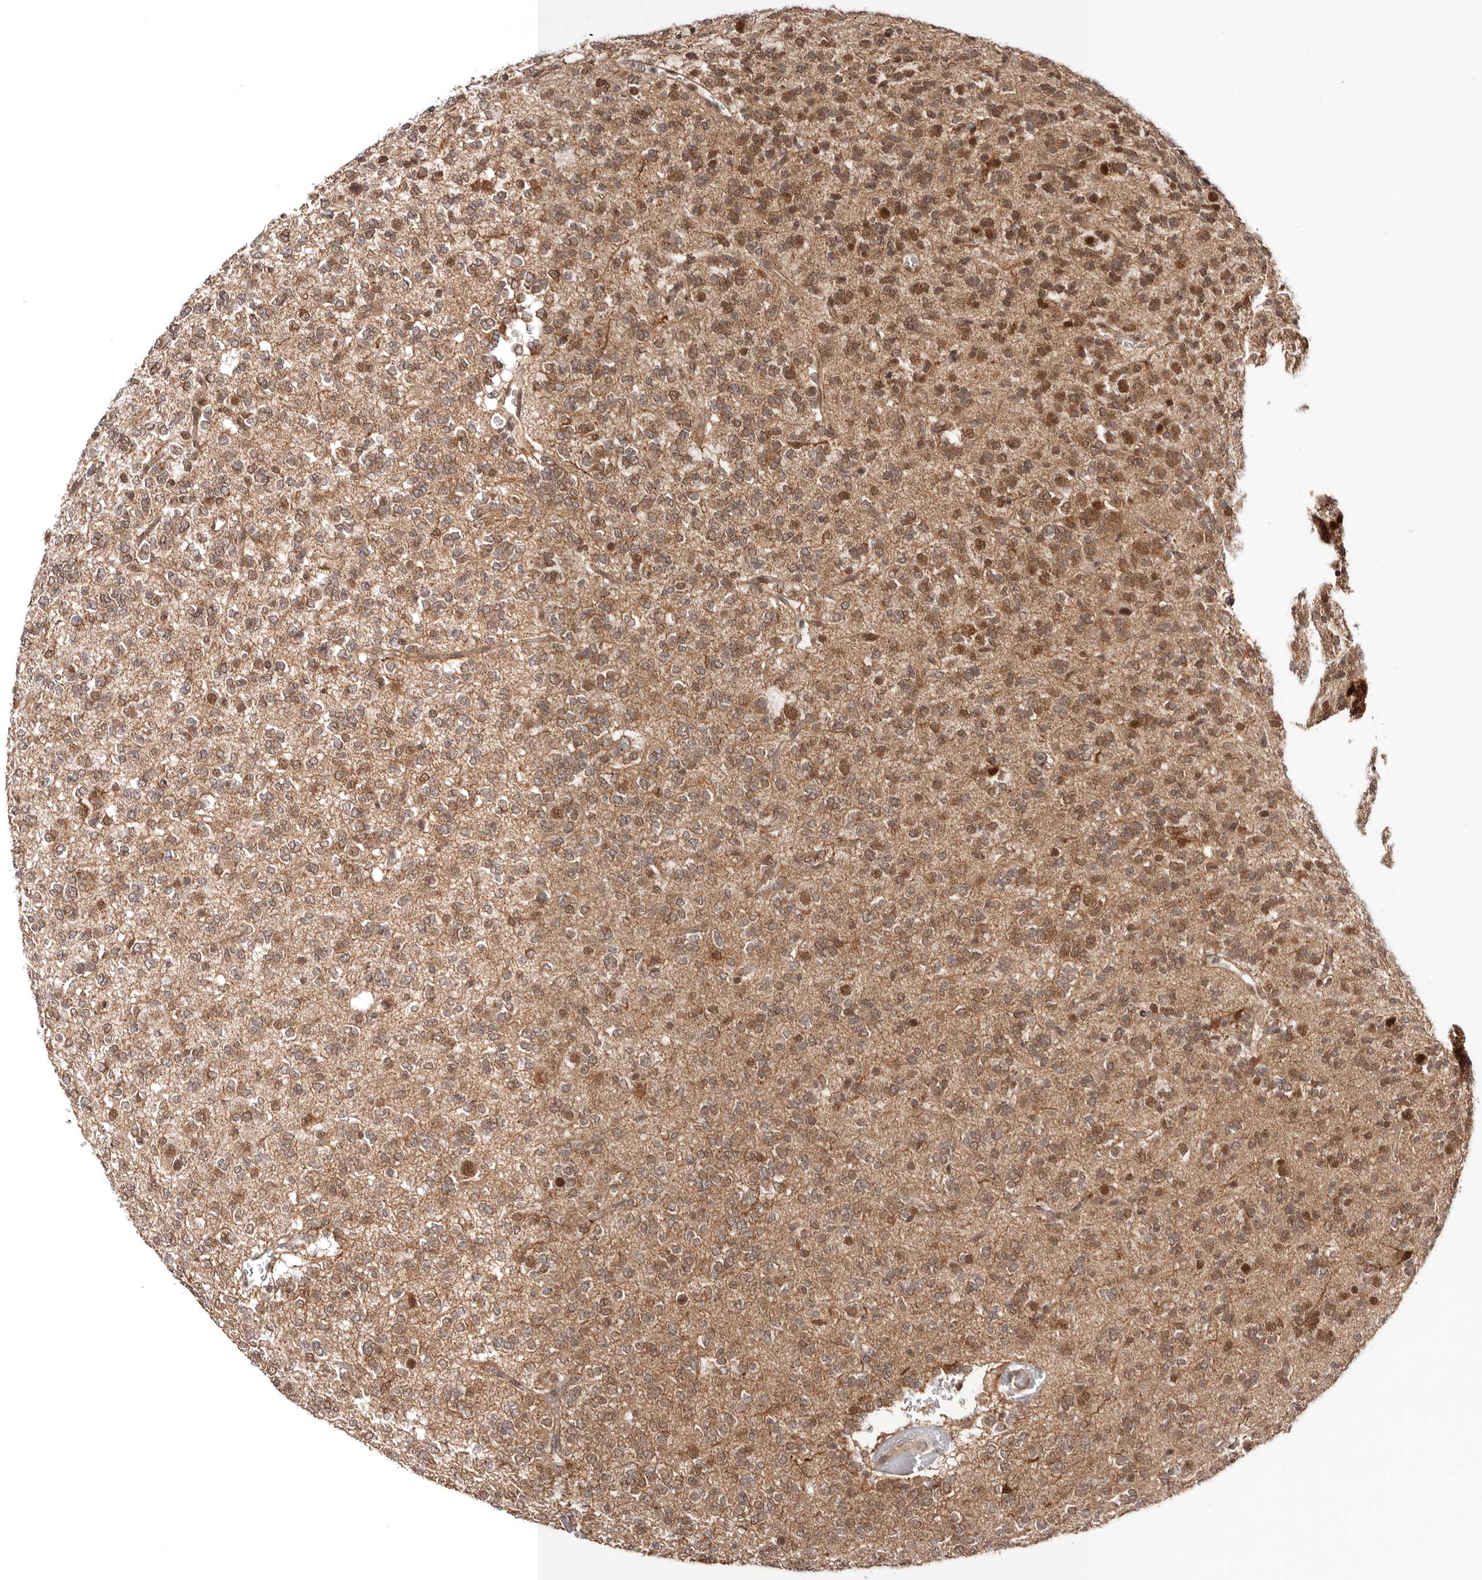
{"staining": {"intensity": "moderate", "quantity": ">75%", "location": "cytoplasmic/membranous"}, "tissue": "glioma", "cell_type": "Tumor cells", "image_type": "cancer", "snomed": [{"axis": "morphology", "description": "Glioma, malignant, Low grade"}, {"axis": "topography", "description": "Brain"}], "caption": "Moderate cytoplasmic/membranous staining is appreciated in about >75% of tumor cells in glioma. Nuclei are stained in blue.", "gene": "MED8", "patient": {"sex": "male", "age": 38}}